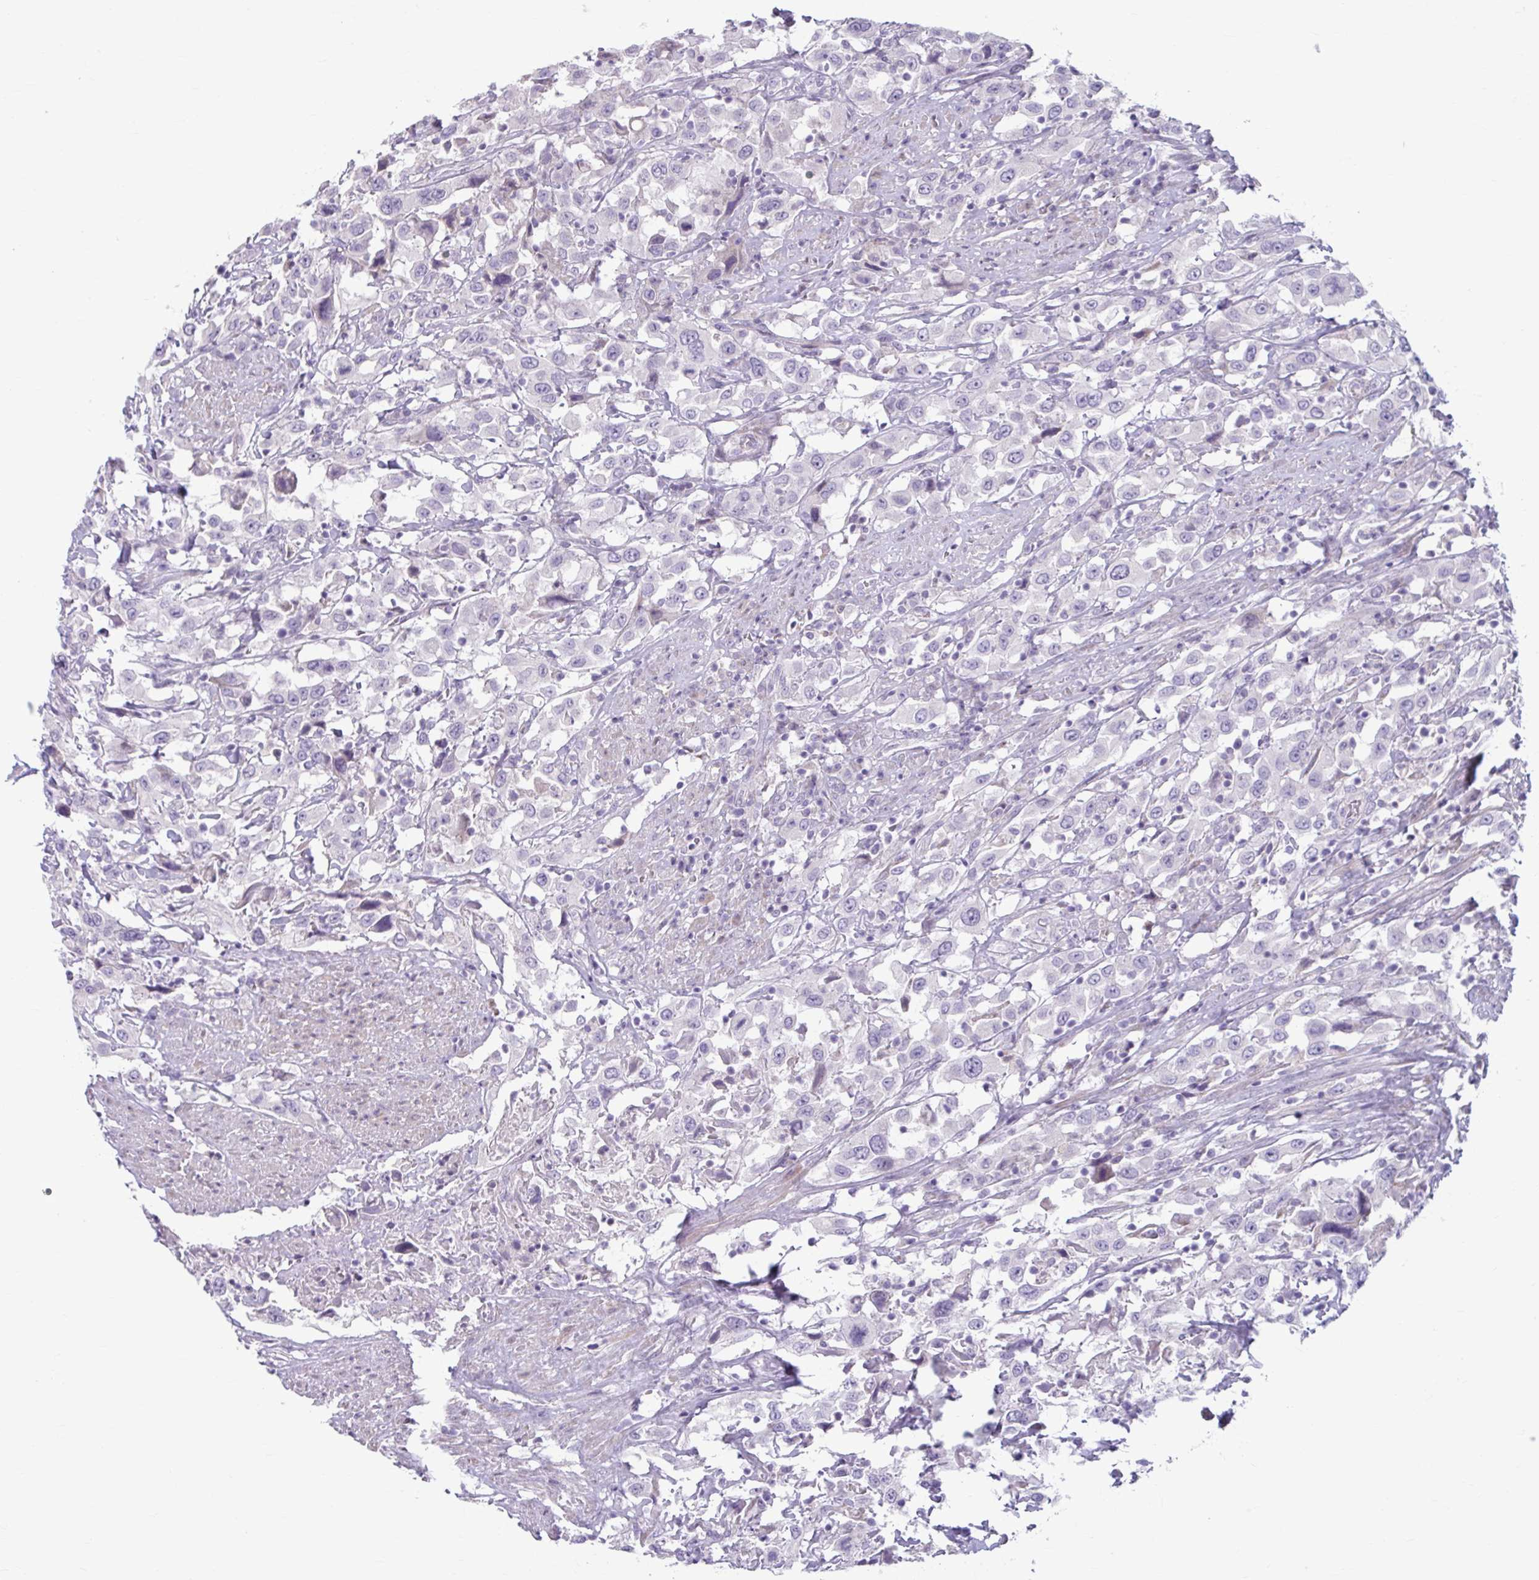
{"staining": {"intensity": "negative", "quantity": "none", "location": "none"}, "tissue": "urothelial cancer", "cell_type": "Tumor cells", "image_type": "cancer", "snomed": [{"axis": "morphology", "description": "Urothelial carcinoma, High grade"}, {"axis": "topography", "description": "Urinary bladder"}], "caption": "A high-resolution histopathology image shows immunohistochemistry staining of urothelial cancer, which shows no significant positivity in tumor cells. (Brightfield microscopy of DAB immunohistochemistry at high magnification).", "gene": "MSMO1", "patient": {"sex": "male", "age": 61}}